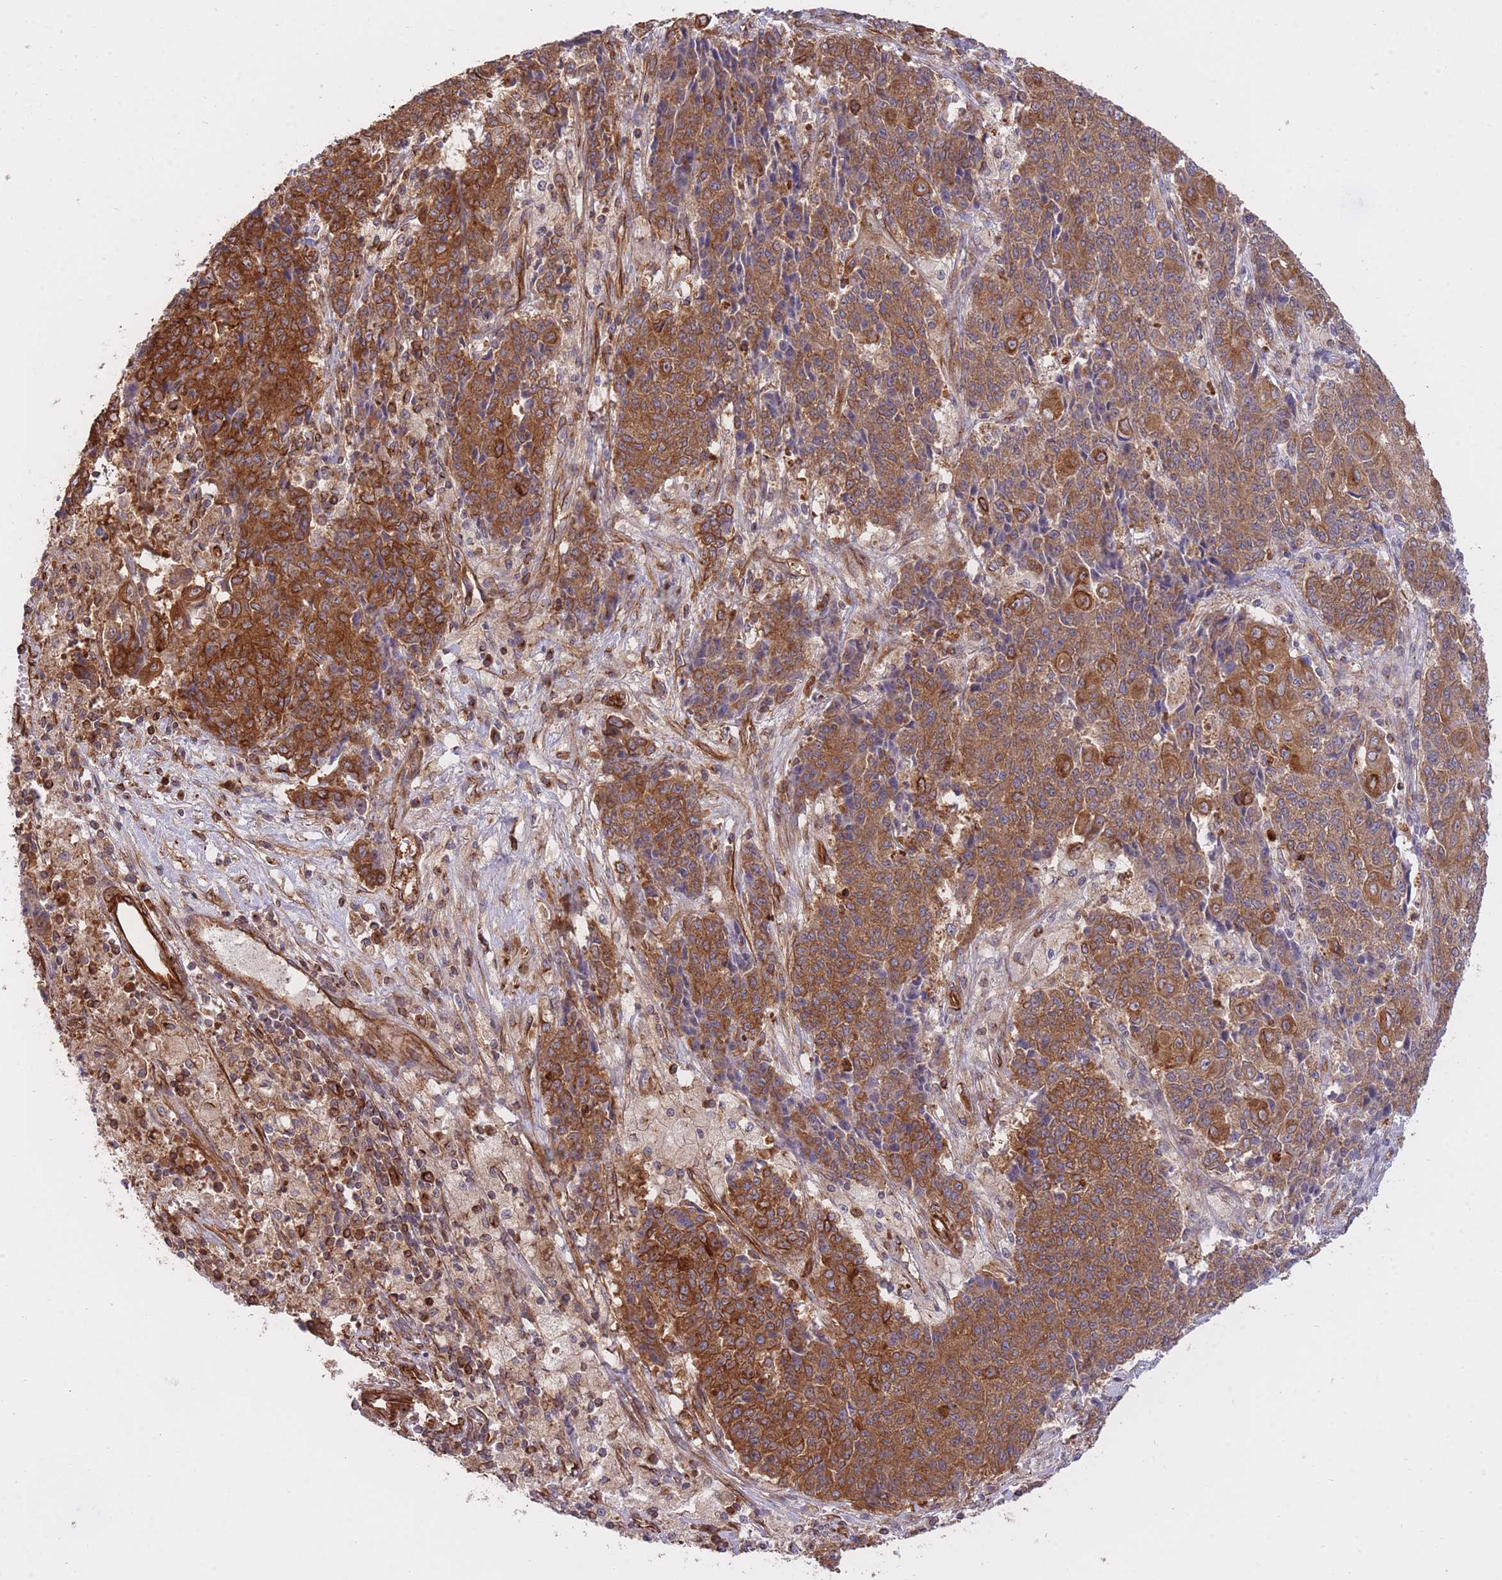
{"staining": {"intensity": "moderate", "quantity": ">75%", "location": "cytoplasmic/membranous"}, "tissue": "ovarian cancer", "cell_type": "Tumor cells", "image_type": "cancer", "snomed": [{"axis": "morphology", "description": "Carcinoma, endometroid"}, {"axis": "topography", "description": "Ovary"}], "caption": "There is medium levels of moderate cytoplasmic/membranous staining in tumor cells of ovarian cancer (endometroid carcinoma), as demonstrated by immunohistochemical staining (brown color).", "gene": "EXOSC8", "patient": {"sex": "female", "age": 42}}